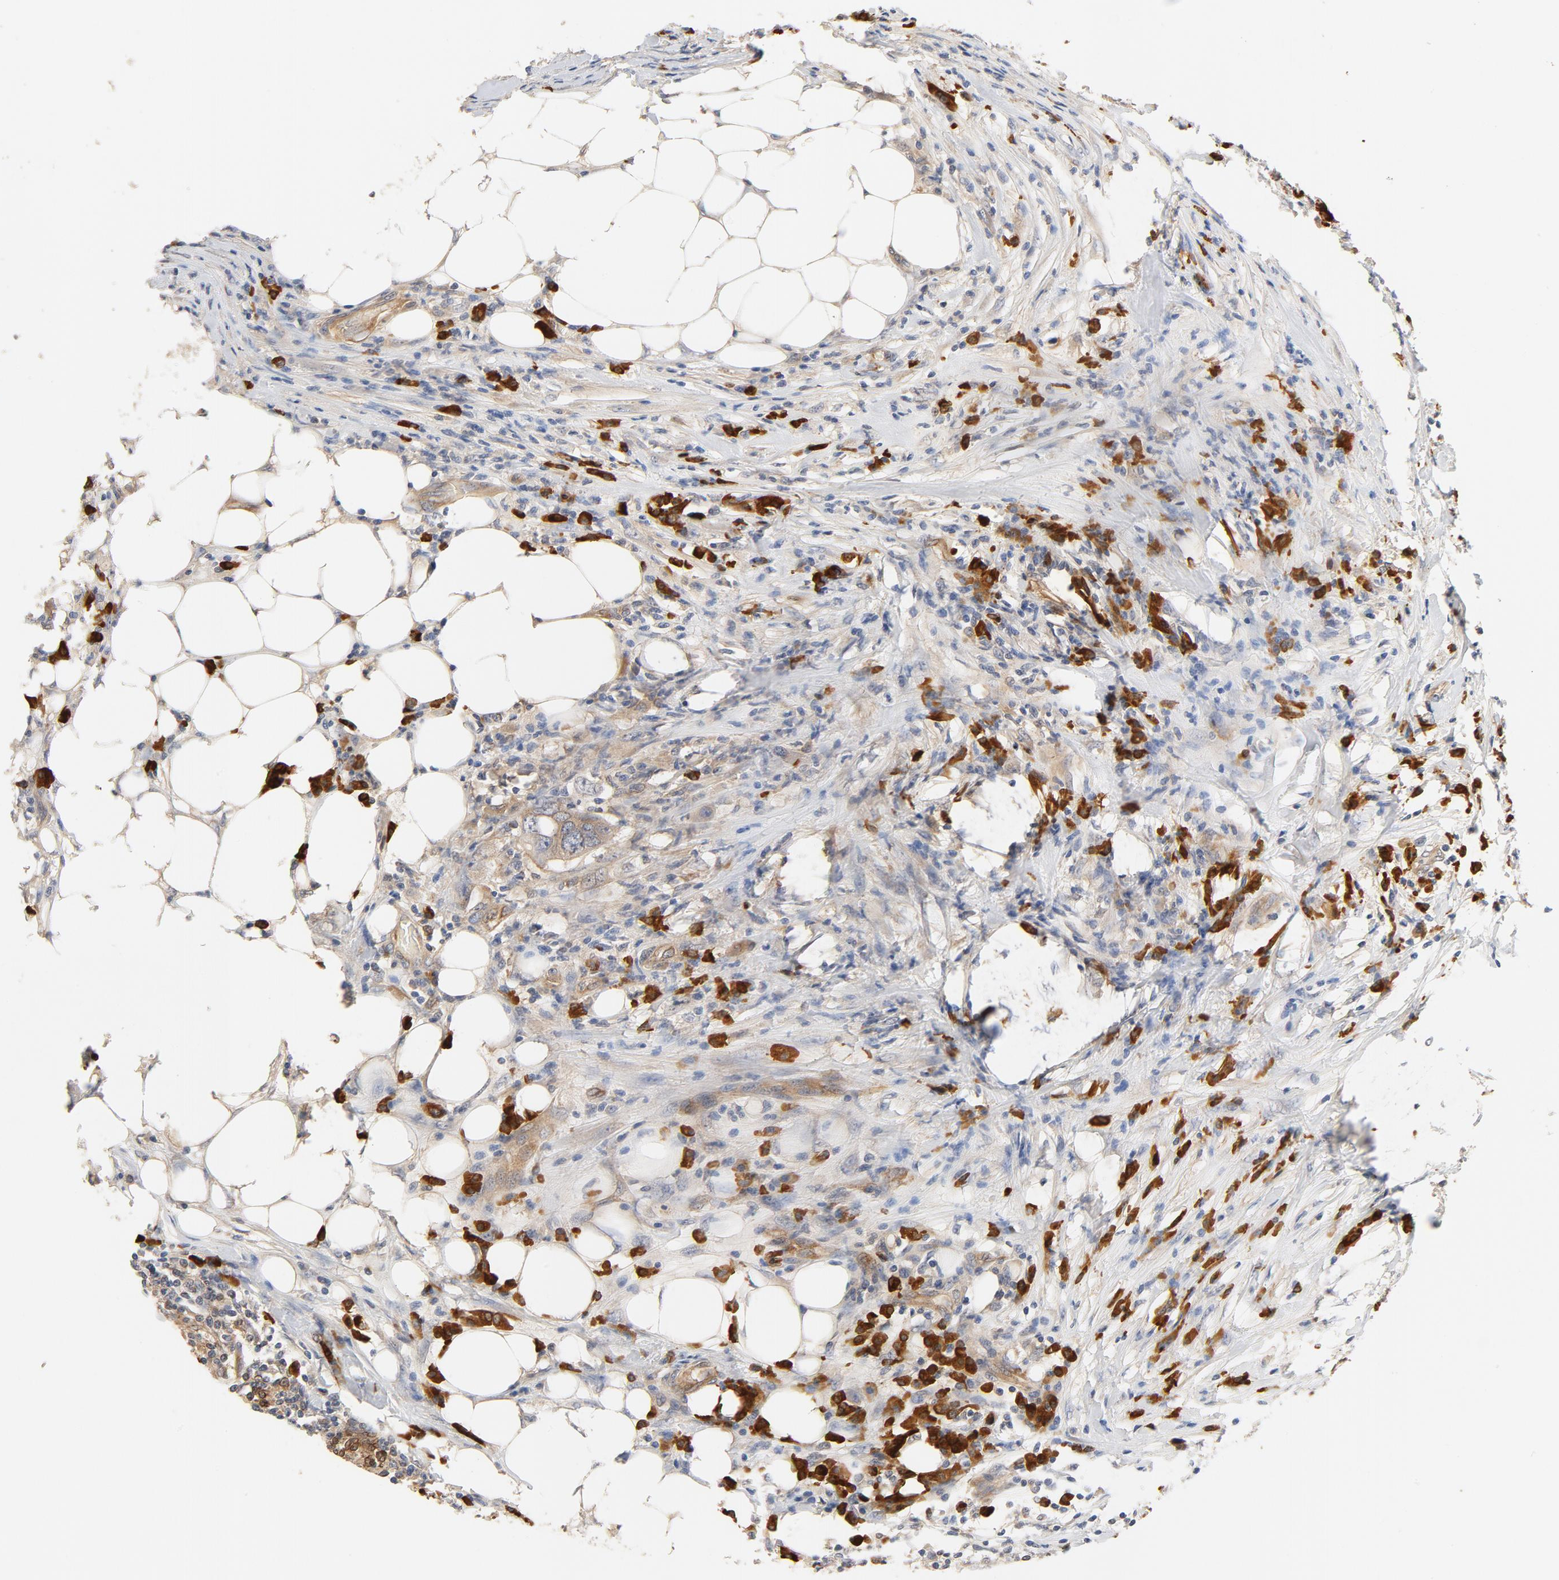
{"staining": {"intensity": "weak", "quantity": ">75%", "location": "cytoplasmic/membranous"}, "tissue": "colorectal cancer", "cell_type": "Tumor cells", "image_type": "cancer", "snomed": [{"axis": "morphology", "description": "Adenocarcinoma, NOS"}, {"axis": "topography", "description": "Colon"}], "caption": "Colorectal cancer (adenocarcinoma) stained with IHC displays weak cytoplasmic/membranous expression in approximately >75% of tumor cells. (DAB IHC with brightfield microscopy, high magnification).", "gene": "UBE2J1", "patient": {"sex": "male", "age": 71}}